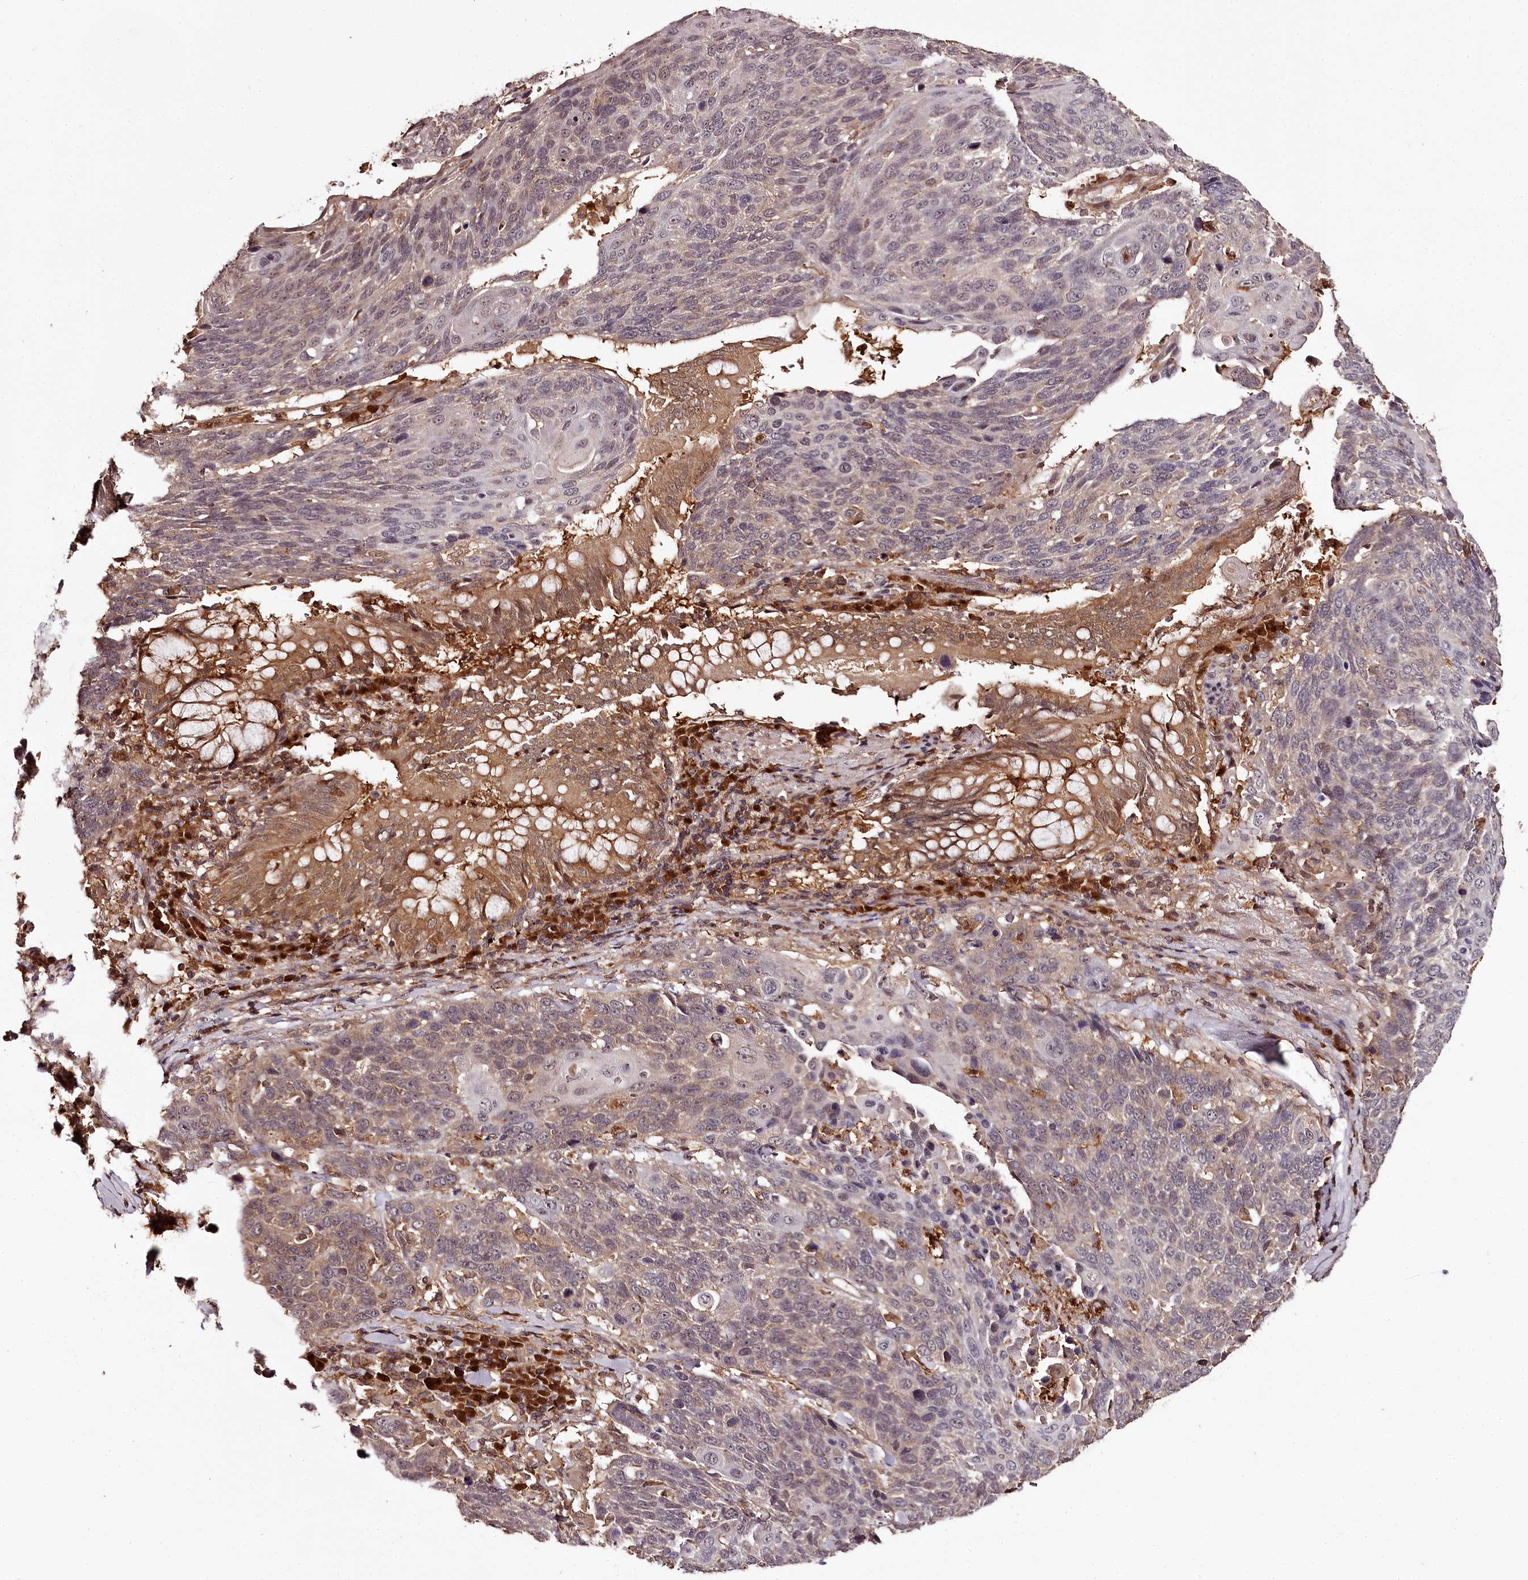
{"staining": {"intensity": "weak", "quantity": "<25%", "location": "cytoplasmic/membranous"}, "tissue": "lung cancer", "cell_type": "Tumor cells", "image_type": "cancer", "snomed": [{"axis": "morphology", "description": "Squamous cell carcinoma, NOS"}, {"axis": "topography", "description": "Lung"}], "caption": "There is no significant expression in tumor cells of squamous cell carcinoma (lung). (Stains: DAB IHC with hematoxylin counter stain, Microscopy: brightfield microscopy at high magnification).", "gene": "TTC12", "patient": {"sex": "male", "age": 66}}